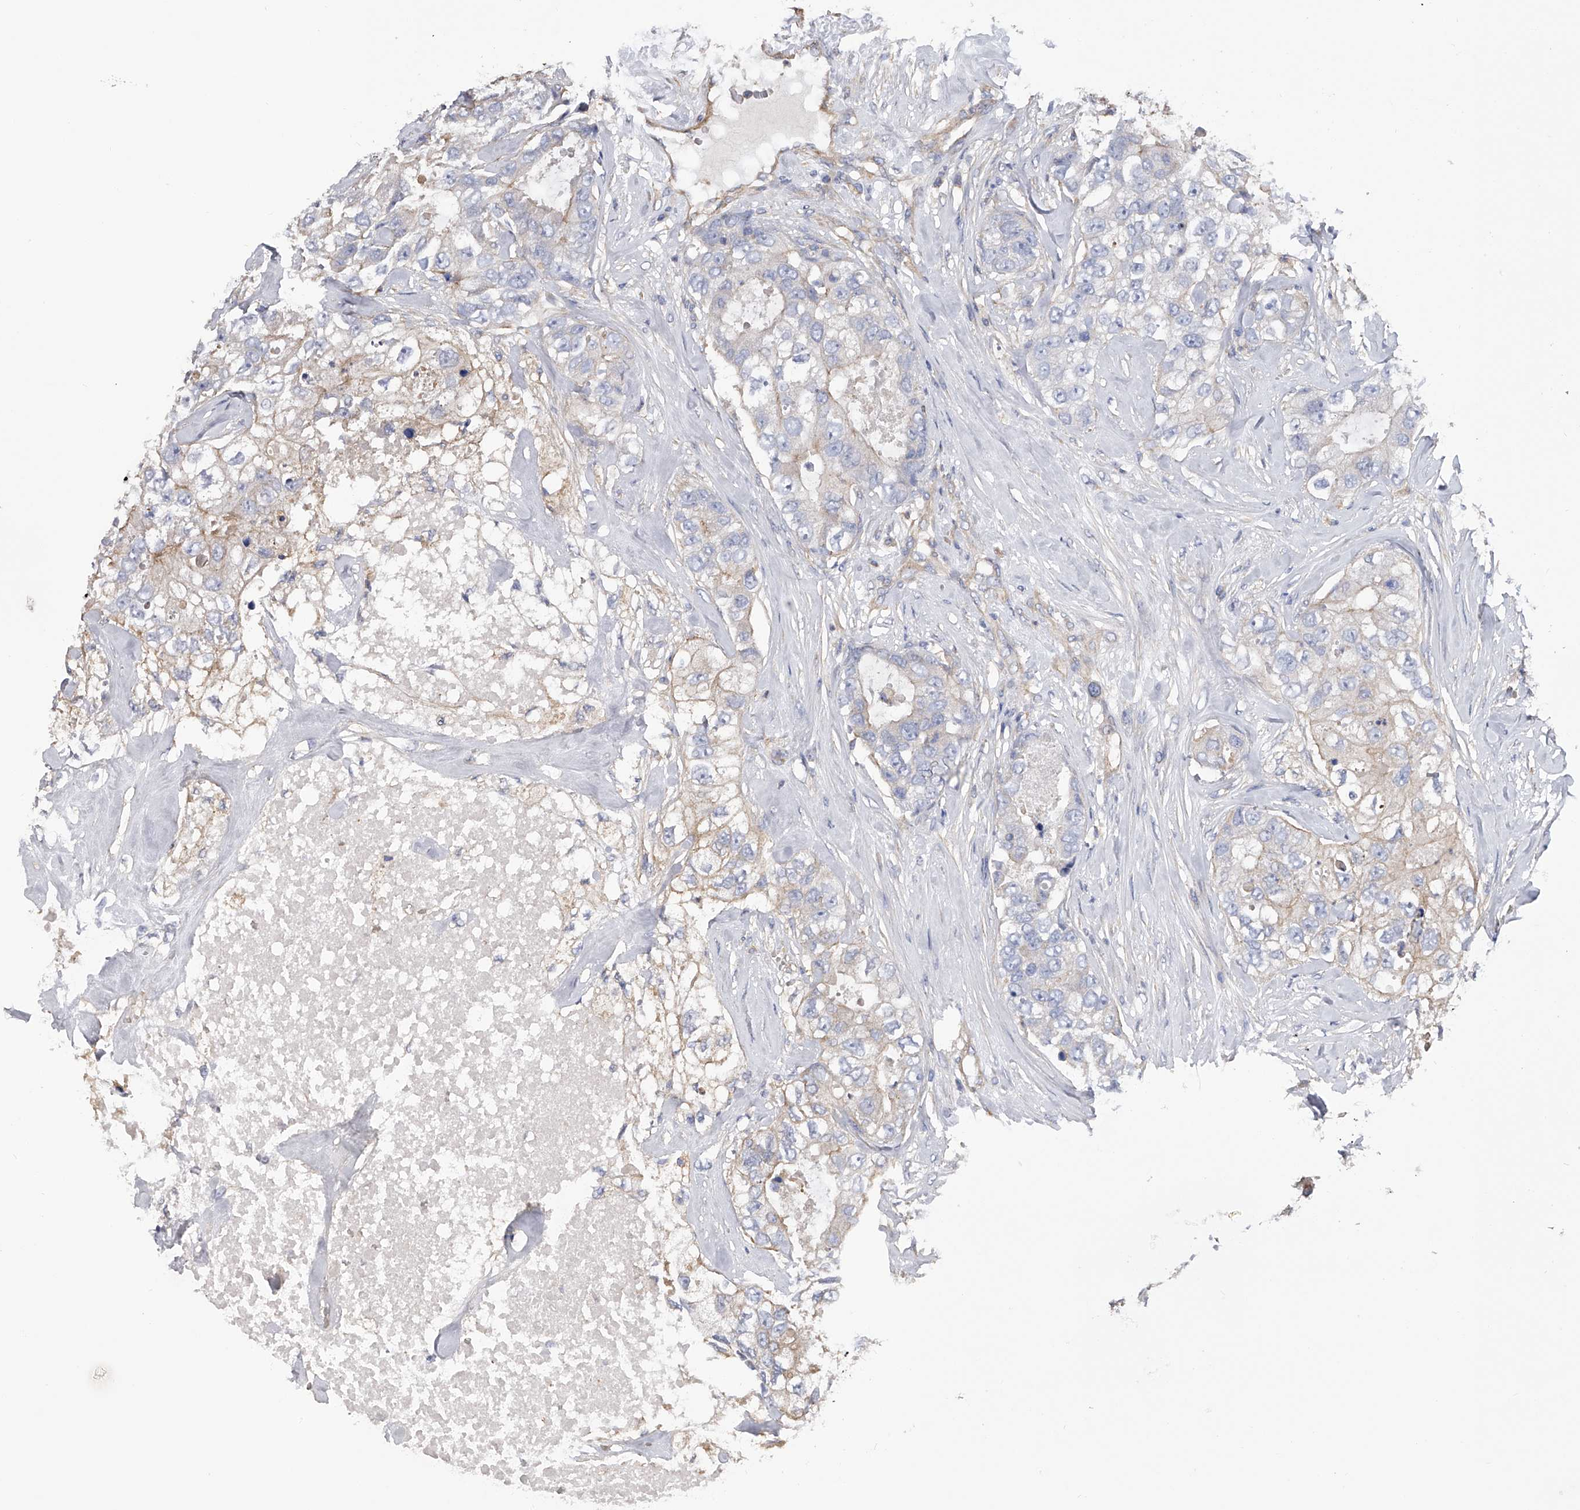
{"staining": {"intensity": "weak", "quantity": "<25%", "location": "cytoplasmic/membranous"}, "tissue": "breast cancer", "cell_type": "Tumor cells", "image_type": "cancer", "snomed": [{"axis": "morphology", "description": "Duct carcinoma"}, {"axis": "topography", "description": "Breast"}], "caption": "A histopathology image of breast infiltrating ductal carcinoma stained for a protein reveals no brown staining in tumor cells.", "gene": "RWDD2A", "patient": {"sex": "female", "age": 62}}